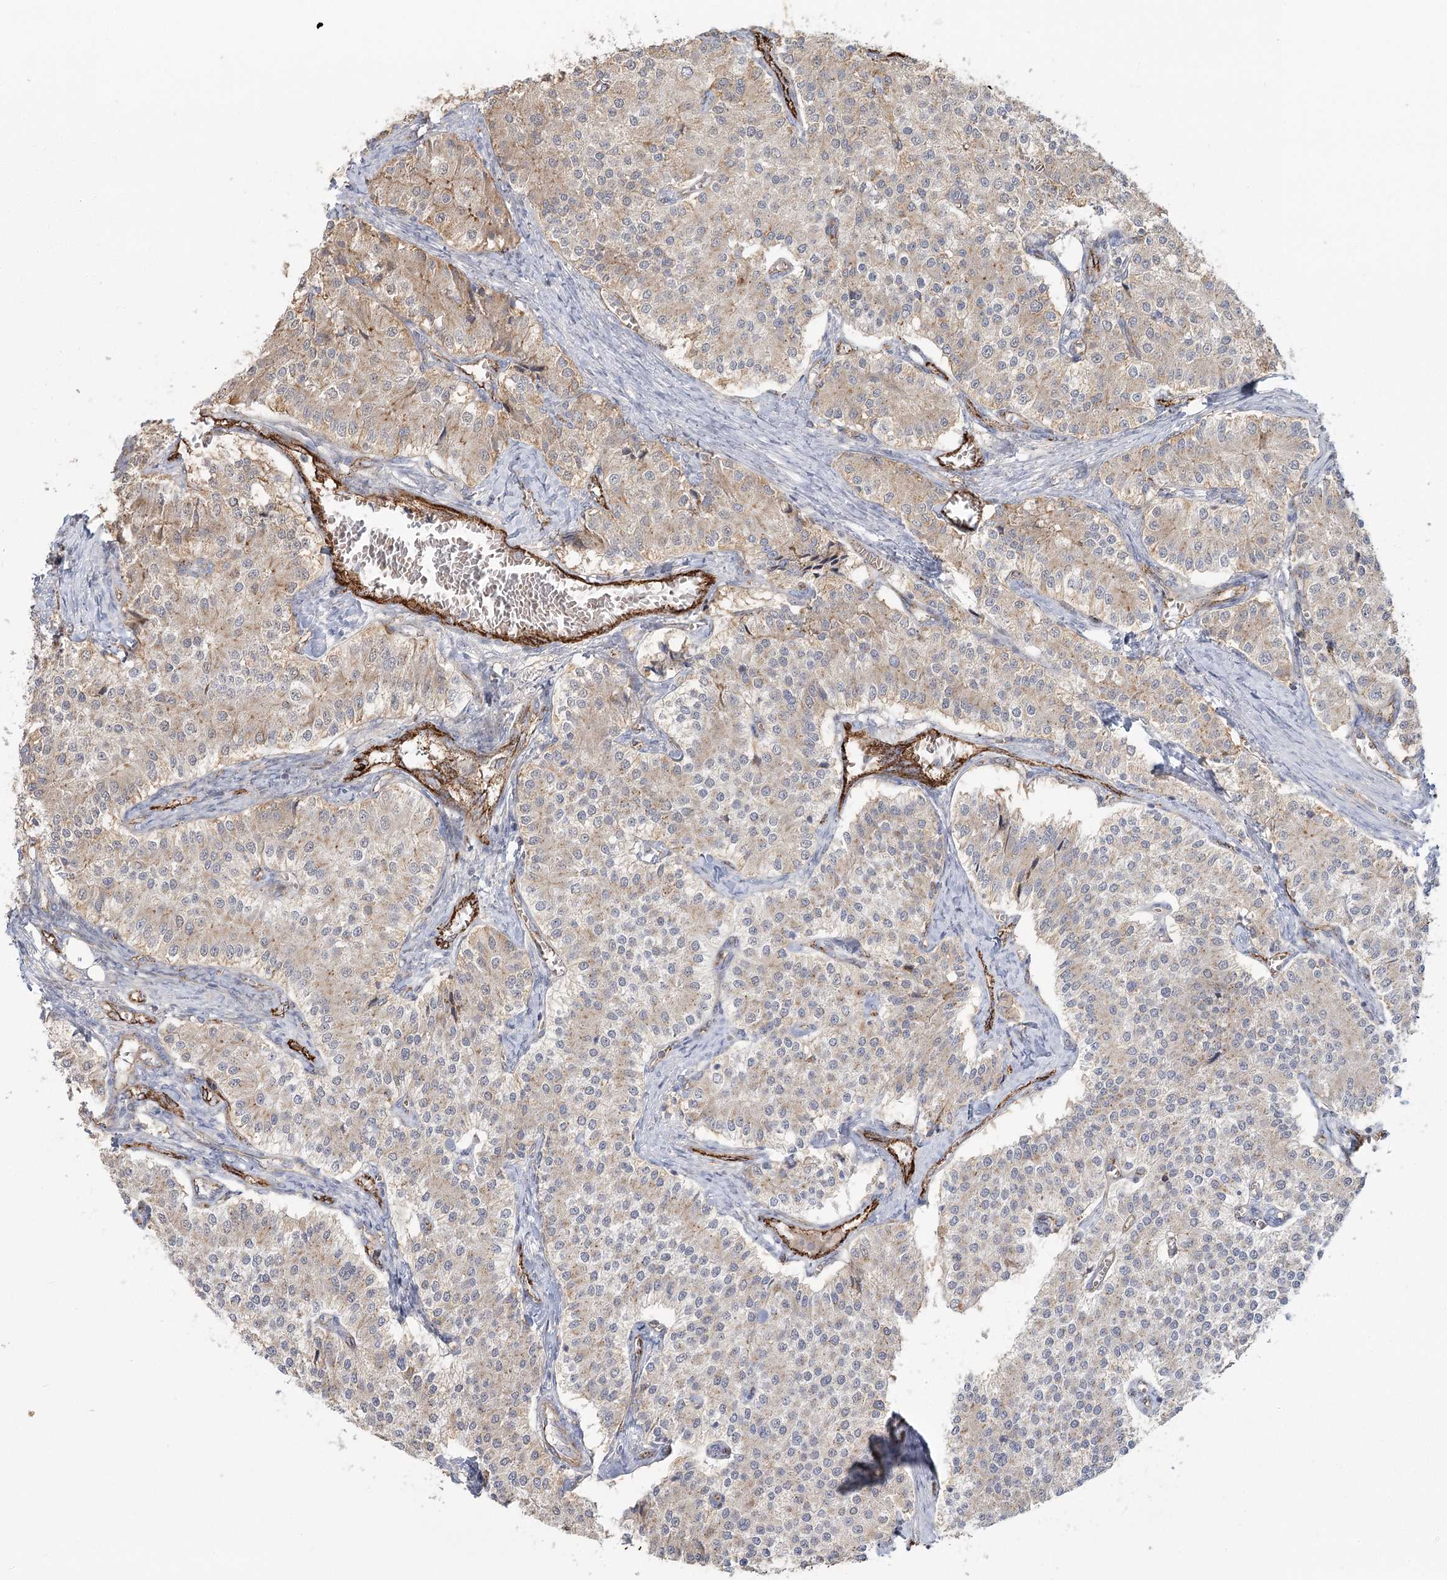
{"staining": {"intensity": "weak", "quantity": "<25%", "location": "cytoplasmic/membranous"}, "tissue": "carcinoid", "cell_type": "Tumor cells", "image_type": "cancer", "snomed": [{"axis": "morphology", "description": "Carcinoid, malignant, NOS"}, {"axis": "topography", "description": "Colon"}], "caption": "DAB immunohistochemical staining of malignant carcinoid demonstrates no significant staining in tumor cells.", "gene": "KBTBD4", "patient": {"sex": "female", "age": 52}}